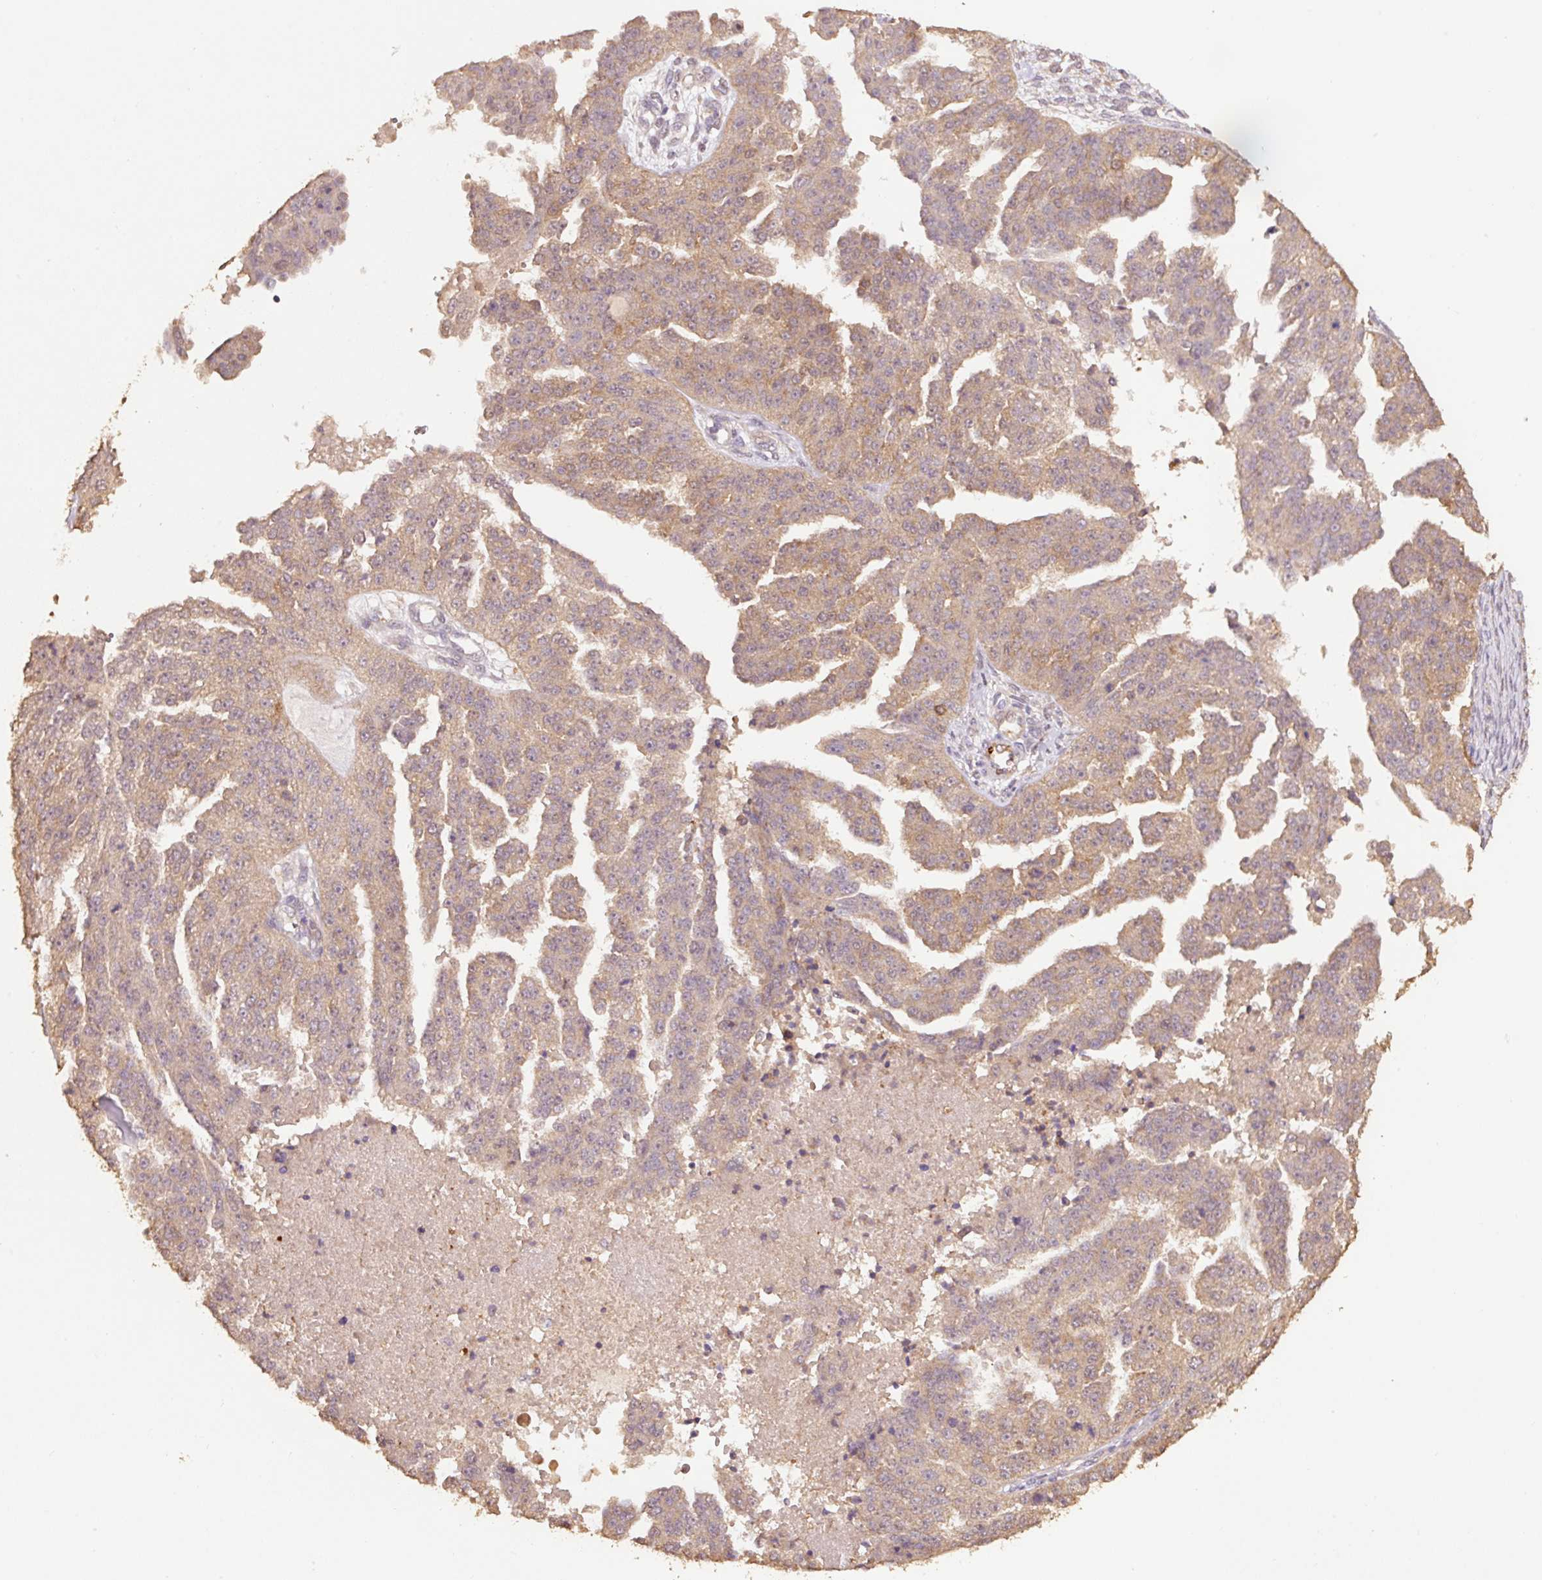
{"staining": {"intensity": "moderate", "quantity": ">75%", "location": "cytoplasmic/membranous"}, "tissue": "ovarian cancer", "cell_type": "Tumor cells", "image_type": "cancer", "snomed": [{"axis": "morphology", "description": "Cystadenocarcinoma, serous, NOS"}, {"axis": "topography", "description": "Ovary"}], "caption": "Immunohistochemistry image of human ovarian serous cystadenocarcinoma stained for a protein (brown), which reveals medium levels of moderate cytoplasmic/membranous staining in approximately >75% of tumor cells.", "gene": "HERC2", "patient": {"sex": "female", "age": 58}}